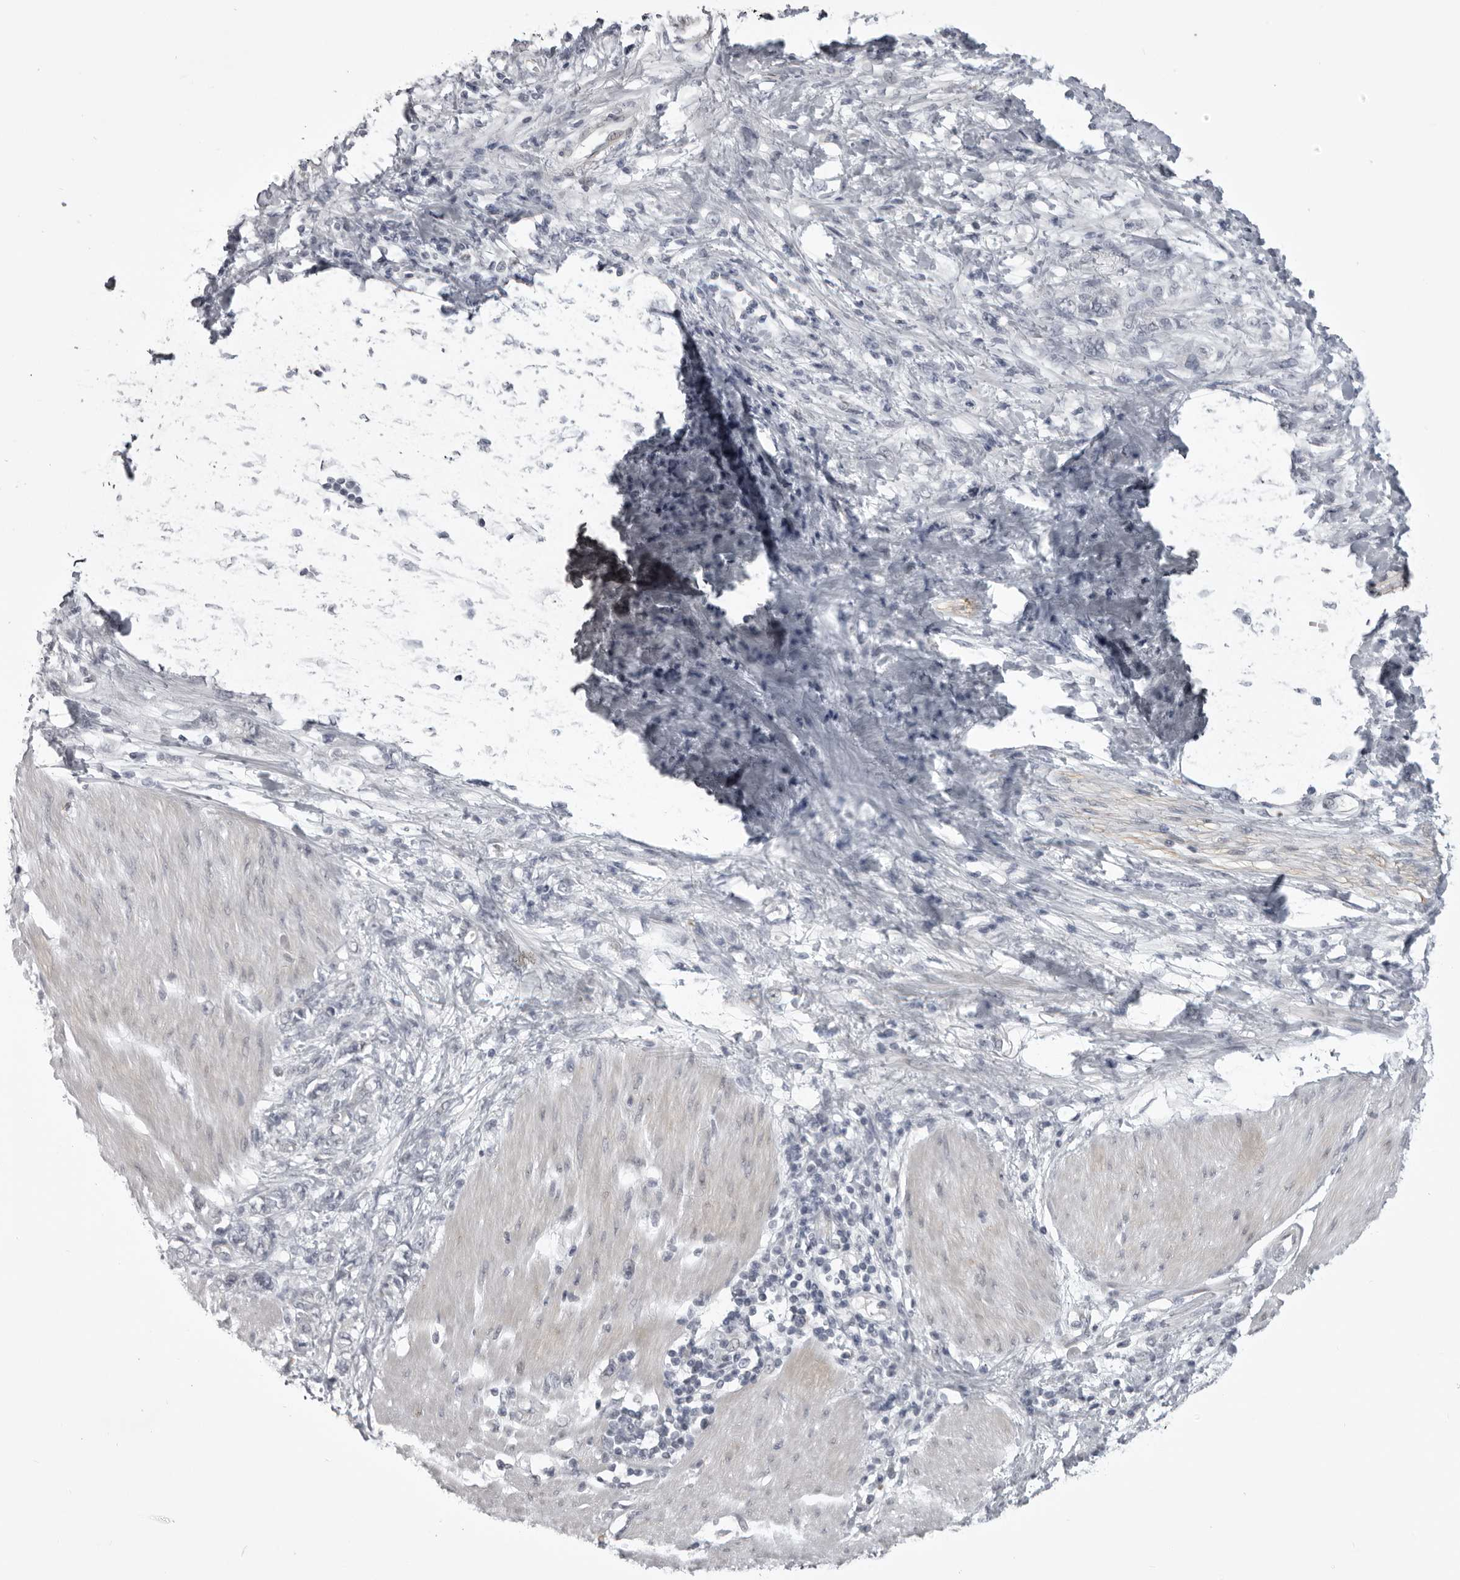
{"staining": {"intensity": "negative", "quantity": "none", "location": "none"}, "tissue": "stomach cancer", "cell_type": "Tumor cells", "image_type": "cancer", "snomed": [{"axis": "morphology", "description": "Adenocarcinoma, NOS"}, {"axis": "topography", "description": "Stomach"}], "caption": "This histopathology image is of stomach cancer (adenocarcinoma) stained with immunohistochemistry (IHC) to label a protein in brown with the nuclei are counter-stained blue. There is no expression in tumor cells. The staining is performed using DAB (3,3'-diaminobenzidine) brown chromogen with nuclei counter-stained in using hematoxylin.", "gene": "EPHA10", "patient": {"sex": "female", "age": 76}}